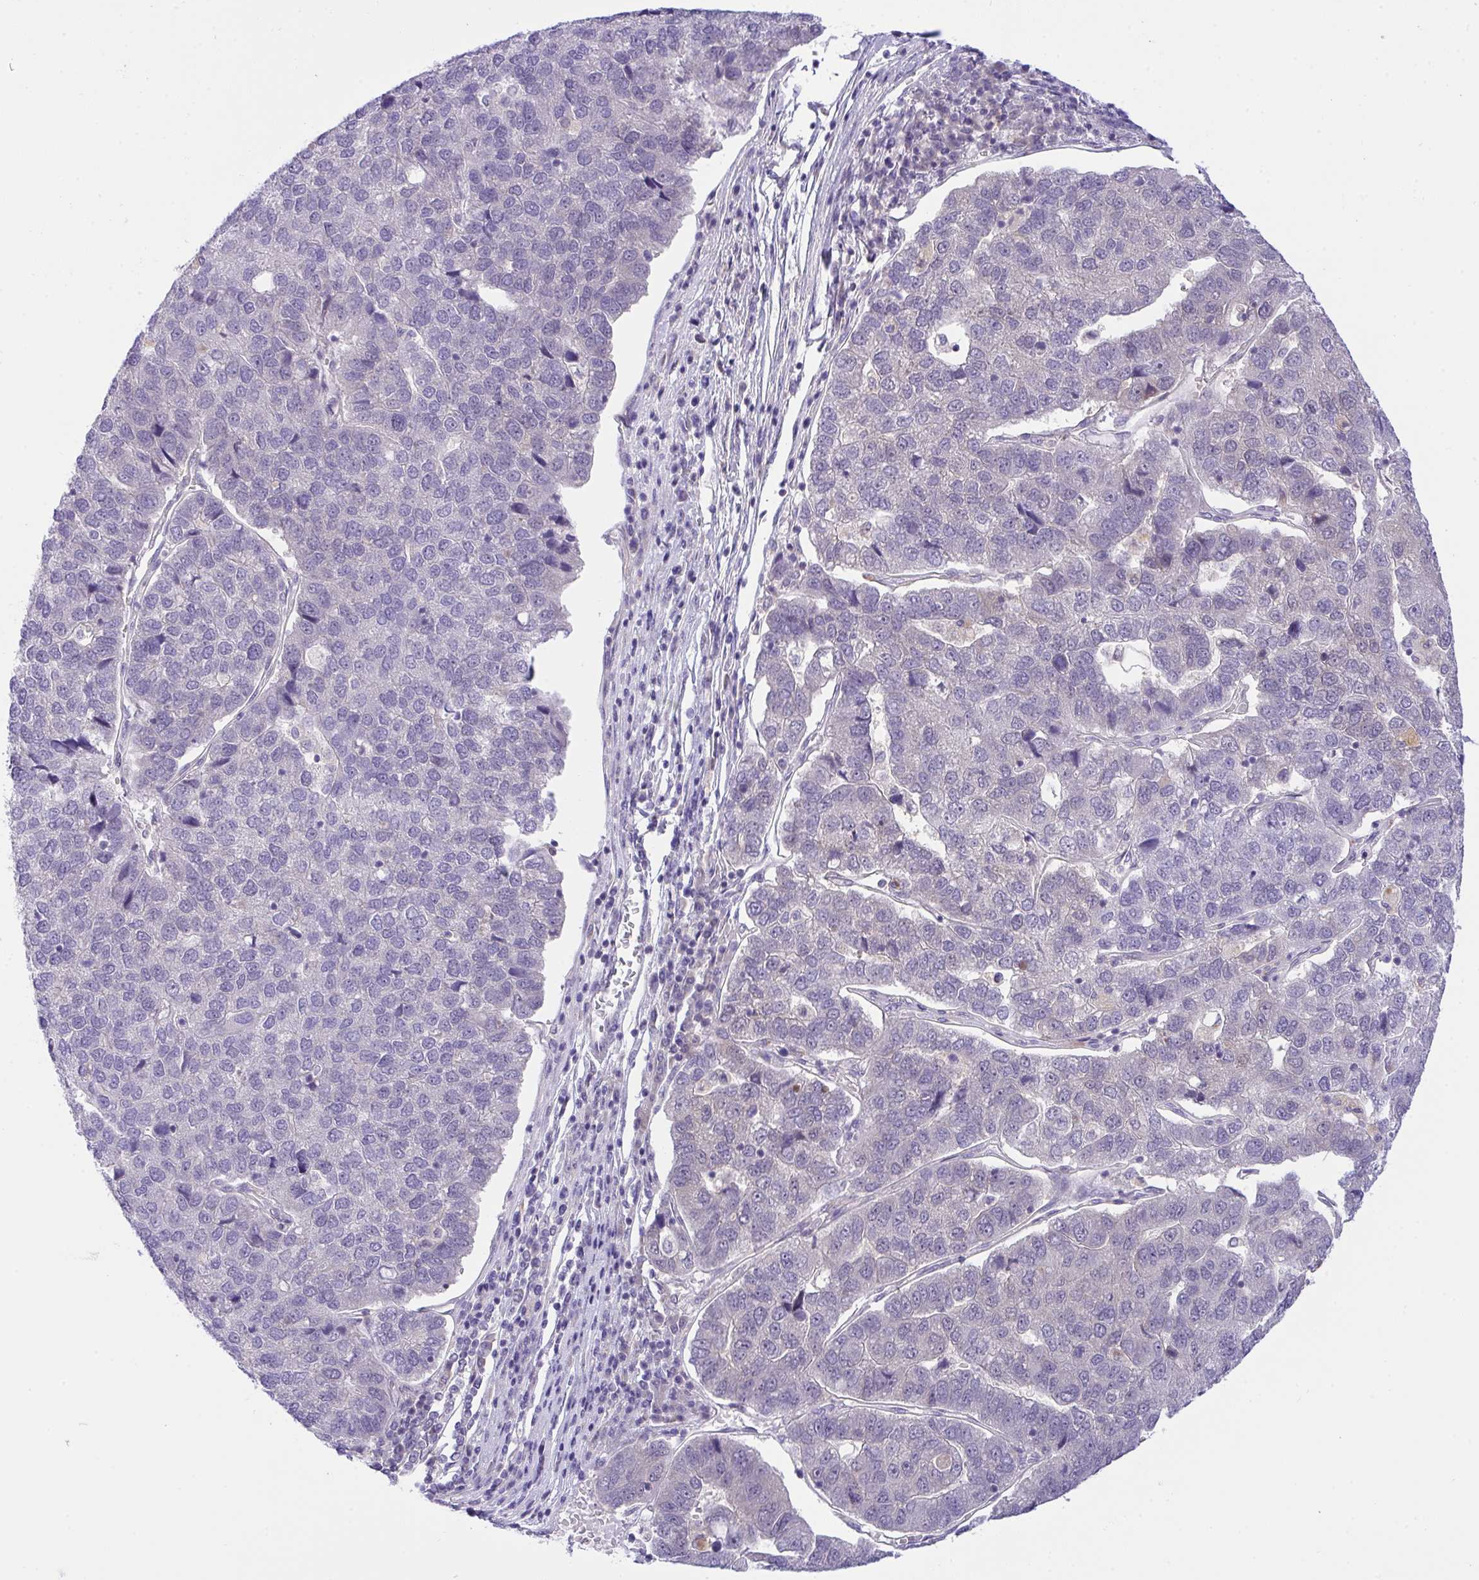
{"staining": {"intensity": "negative", "quantity": "none", "location": "none"}, "tissue": "pancreatic cancer", "cell_type": "Tumor cells", "image_type": "cancer", "snomed": [{"axis": "morphology", "description": "Adenocarcinoma, NOS"}, {"axis": "topography", "description": "Pancreas"}], "caption": "Pancreatic cancer (adenocarcinoma) was stained to show a protein in brown. There is no significant staining in tumor cells.", "gene": "HOXD12", "patient": {"sex": "female", "age": 61}}